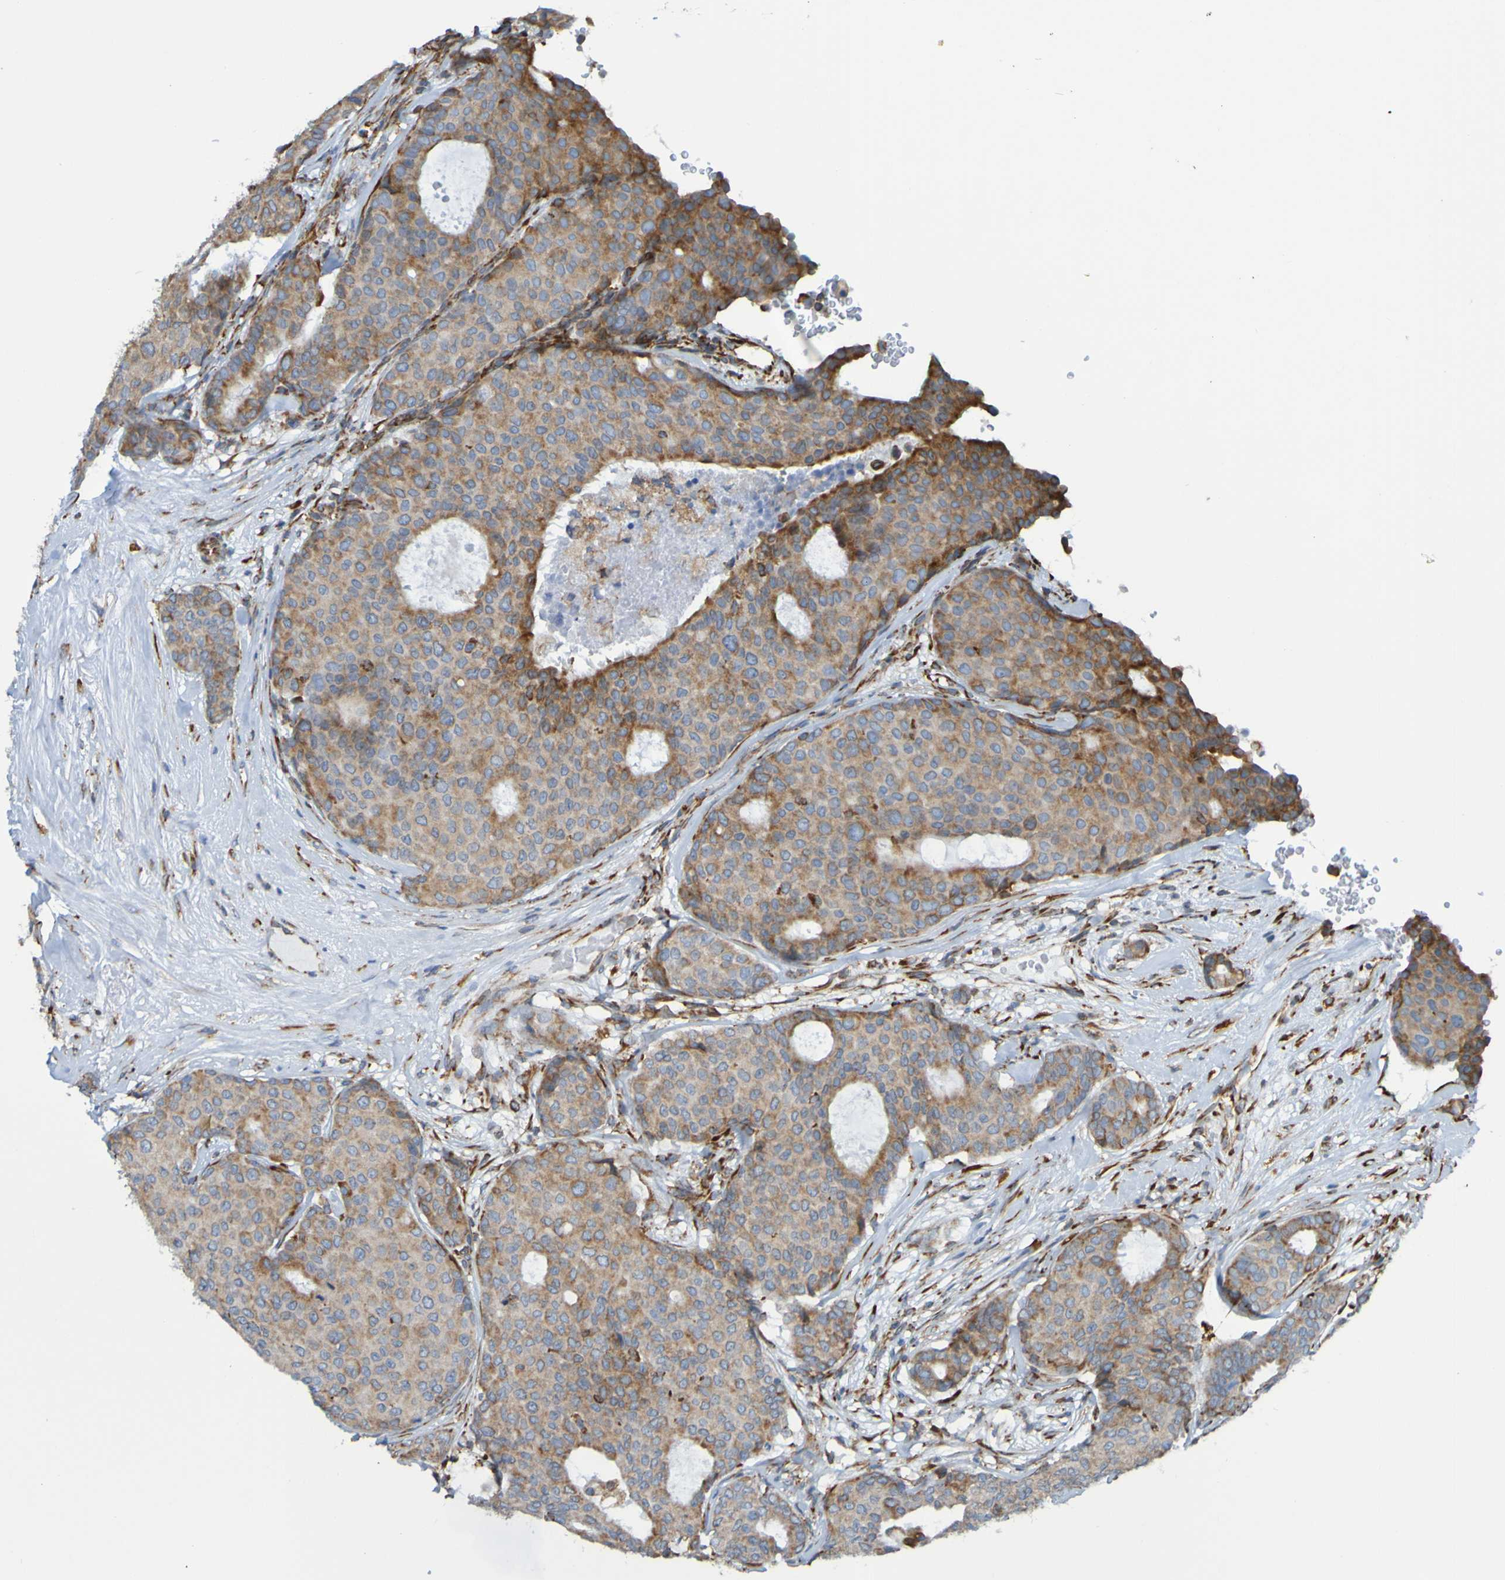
{"staining": {"intensity": "weak", "quantity": ">75%", "location": "cytoplasmic/membranous"}, "tissue": "breast cancer", "cell_type": "Tumor cells", "image_type": "cancer", "snomed": [{"axis": "morphology", "description": "Neoplasm, malignant, NOS"}, {"axis": "topography", "description": "Breast"}], "caption": "Breast cancer (malignant neoplasm) stained for a protein (brown) reveals weak cytoplasmic/membranous positive staining in about >75% of tumor cells.", "gene": "SSR1", "patient": {"sex": "female", "age": 50}}